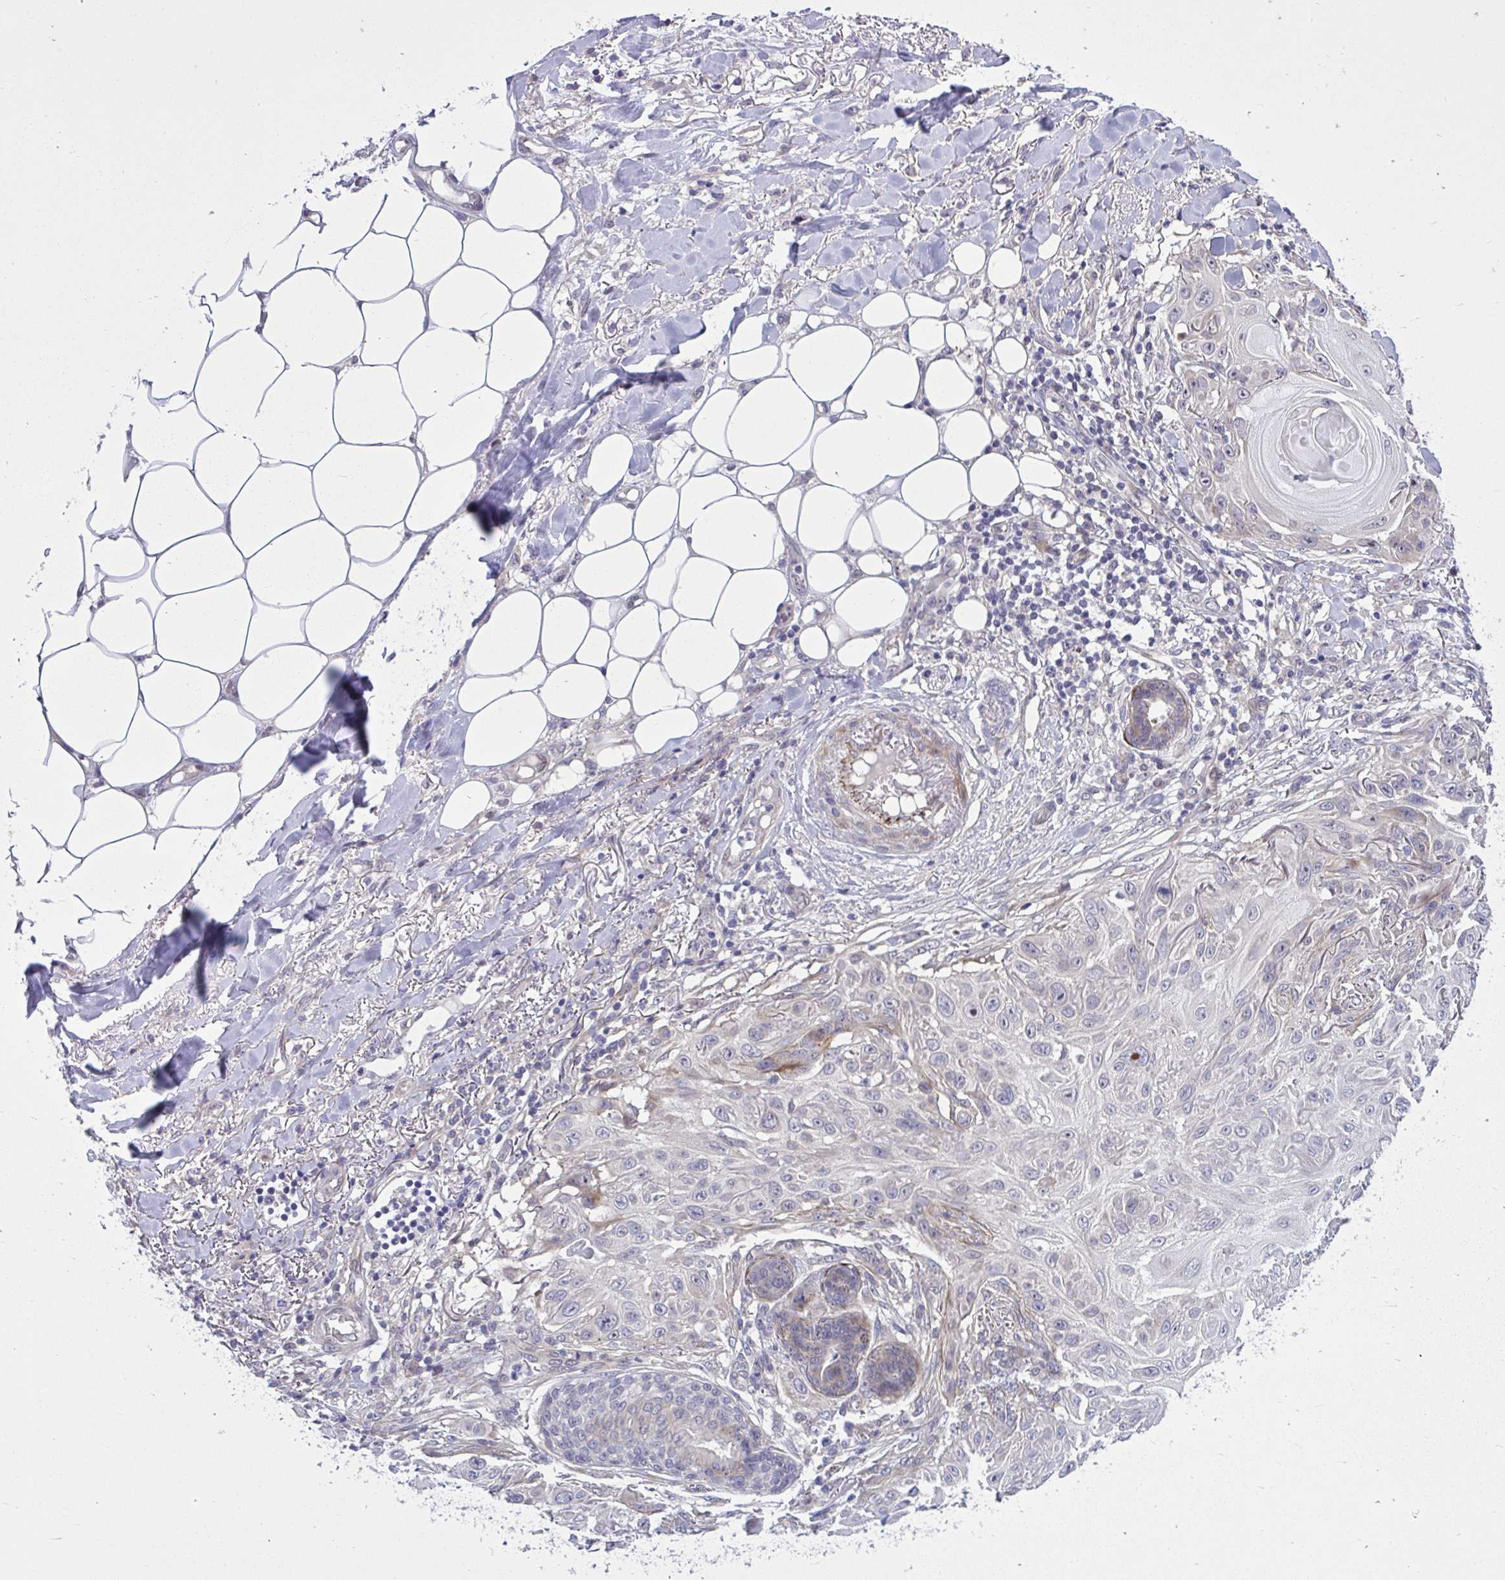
{"staining": {"intensity": "moderate", "quantity": "<25%", "location": "cytoplasmic/membranous"}, "tissue": "skin cancer", "cell_type": "Tumor cells", "image_type": "cancer", "snomed": [{"axis": "morphology", "description": "Squamous cell carcinoma, NOS"}, {"axis": "topography", "description": "Skin"}], "caption": "High-magnification brightfield microscopy of skin cancer (squamous cell carcinoma) stained with DAB (brown) and counterstained with hematoxylin (blue). tumor cells exhibit moderate cytoplasmic/membranous staining is present in about<25% of cells.", "gene": "HMBOX1", "patient": {"sex": "female", "age": 91}}